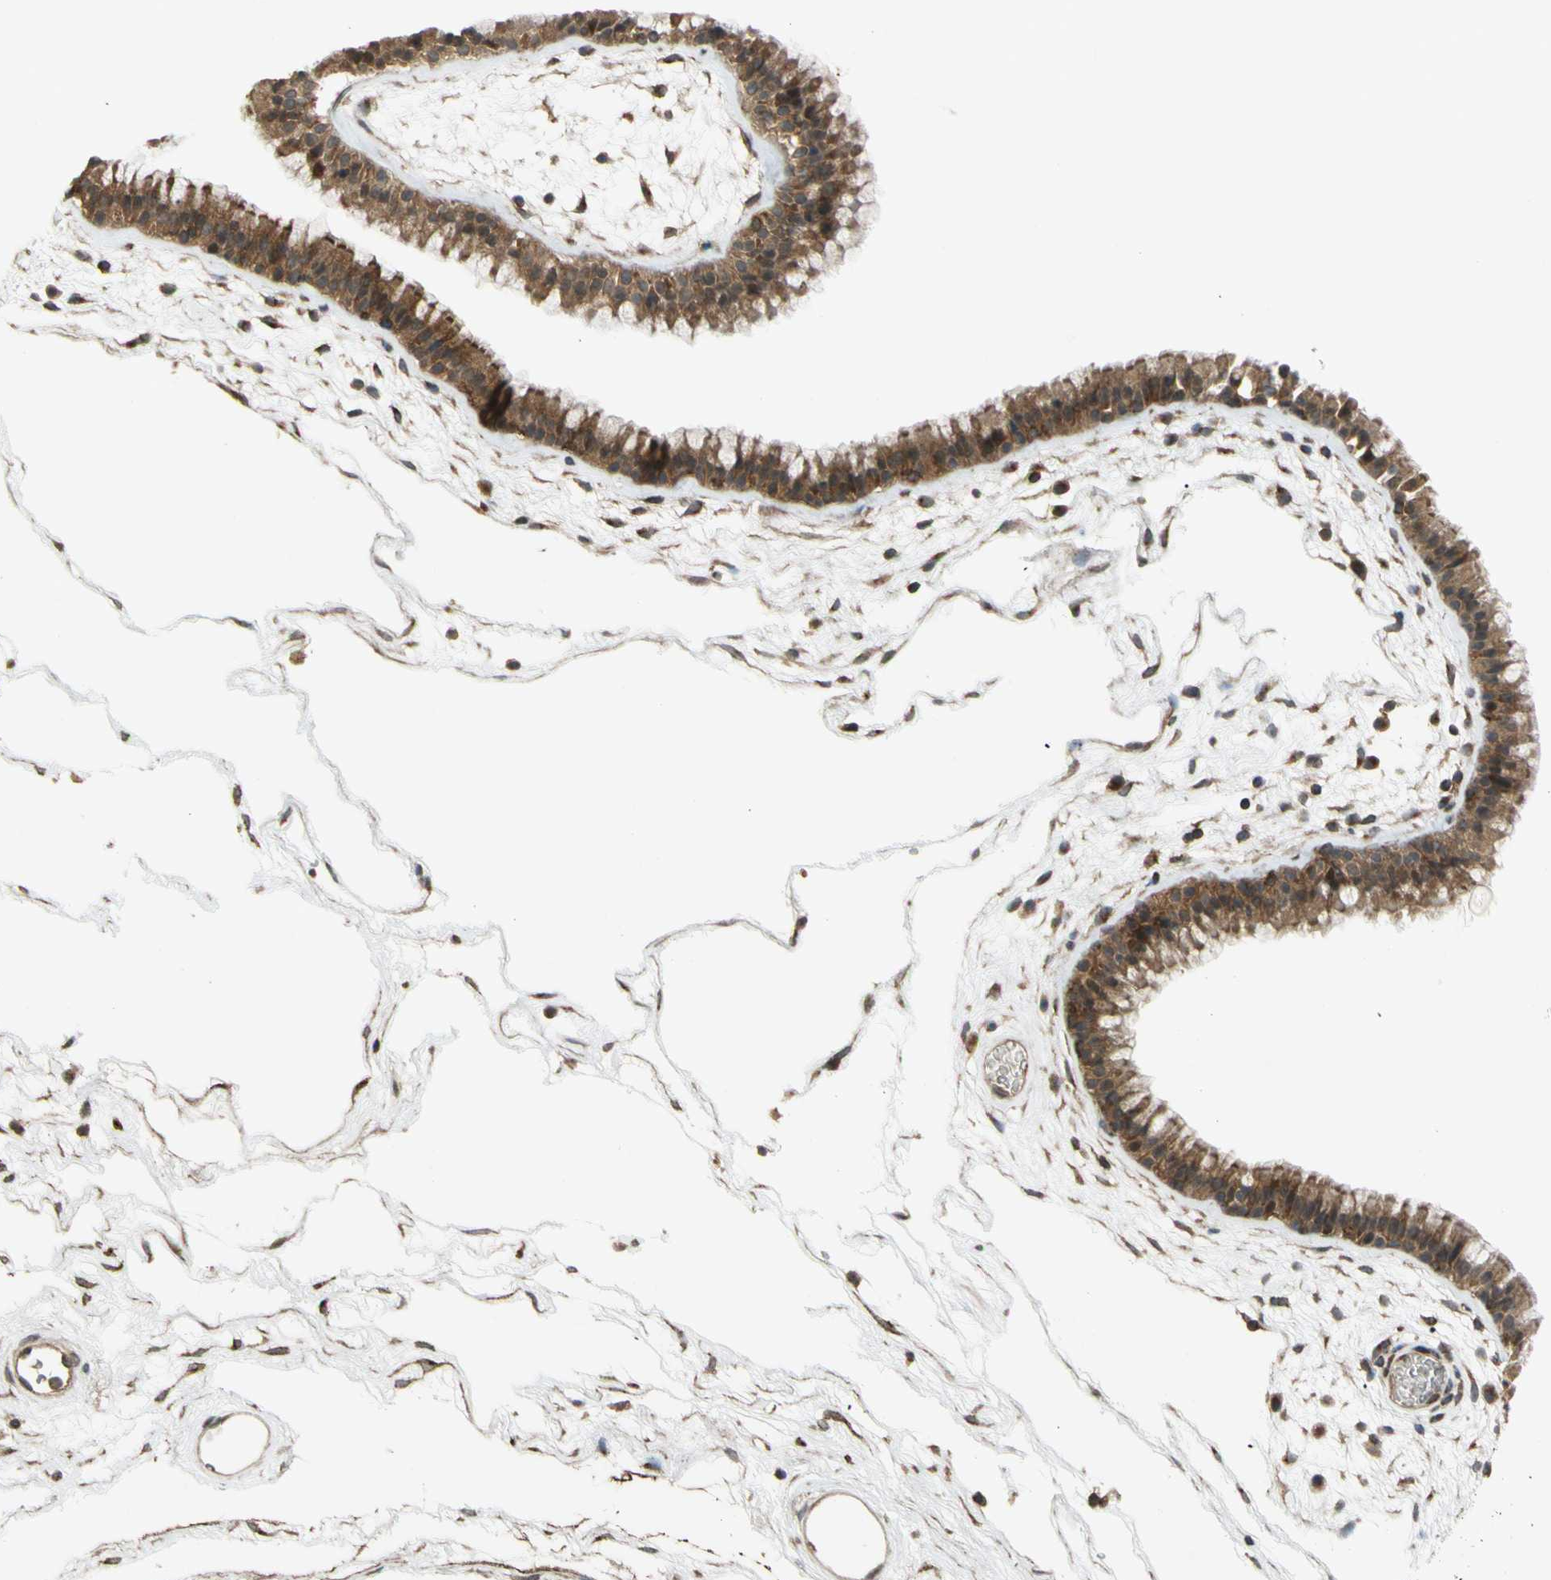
{"staining": {"intensity": "moderate", "quantity": ">75%", "location": "cytoplasmic/membranous,nuclear"}, "tissue": "nasopharynx", "cell_type": "Respiratory epithelial cells", "image_type": "normal", "snomed": [{"axis": "morphology", "description": "Normal tissue, NOS"}, {"axis": "morphology", "description": "Inflammation, NOS"}, {"axis": "topography", "description": "Nasopharynx"}], "caption": "Respiratory epithelial cells exhibit medium levels of moderate cytoplasmic/membranous,nuclear staining in approximately >75% of cells in unremarkable nasopharynx. The protein of interest is stained brown, and the nuclei are stained in blue (DAB IHC with brightfield microscopy, high magnification).", "gene": "FLII", "patient": {"sex": "male", "age": 48}}